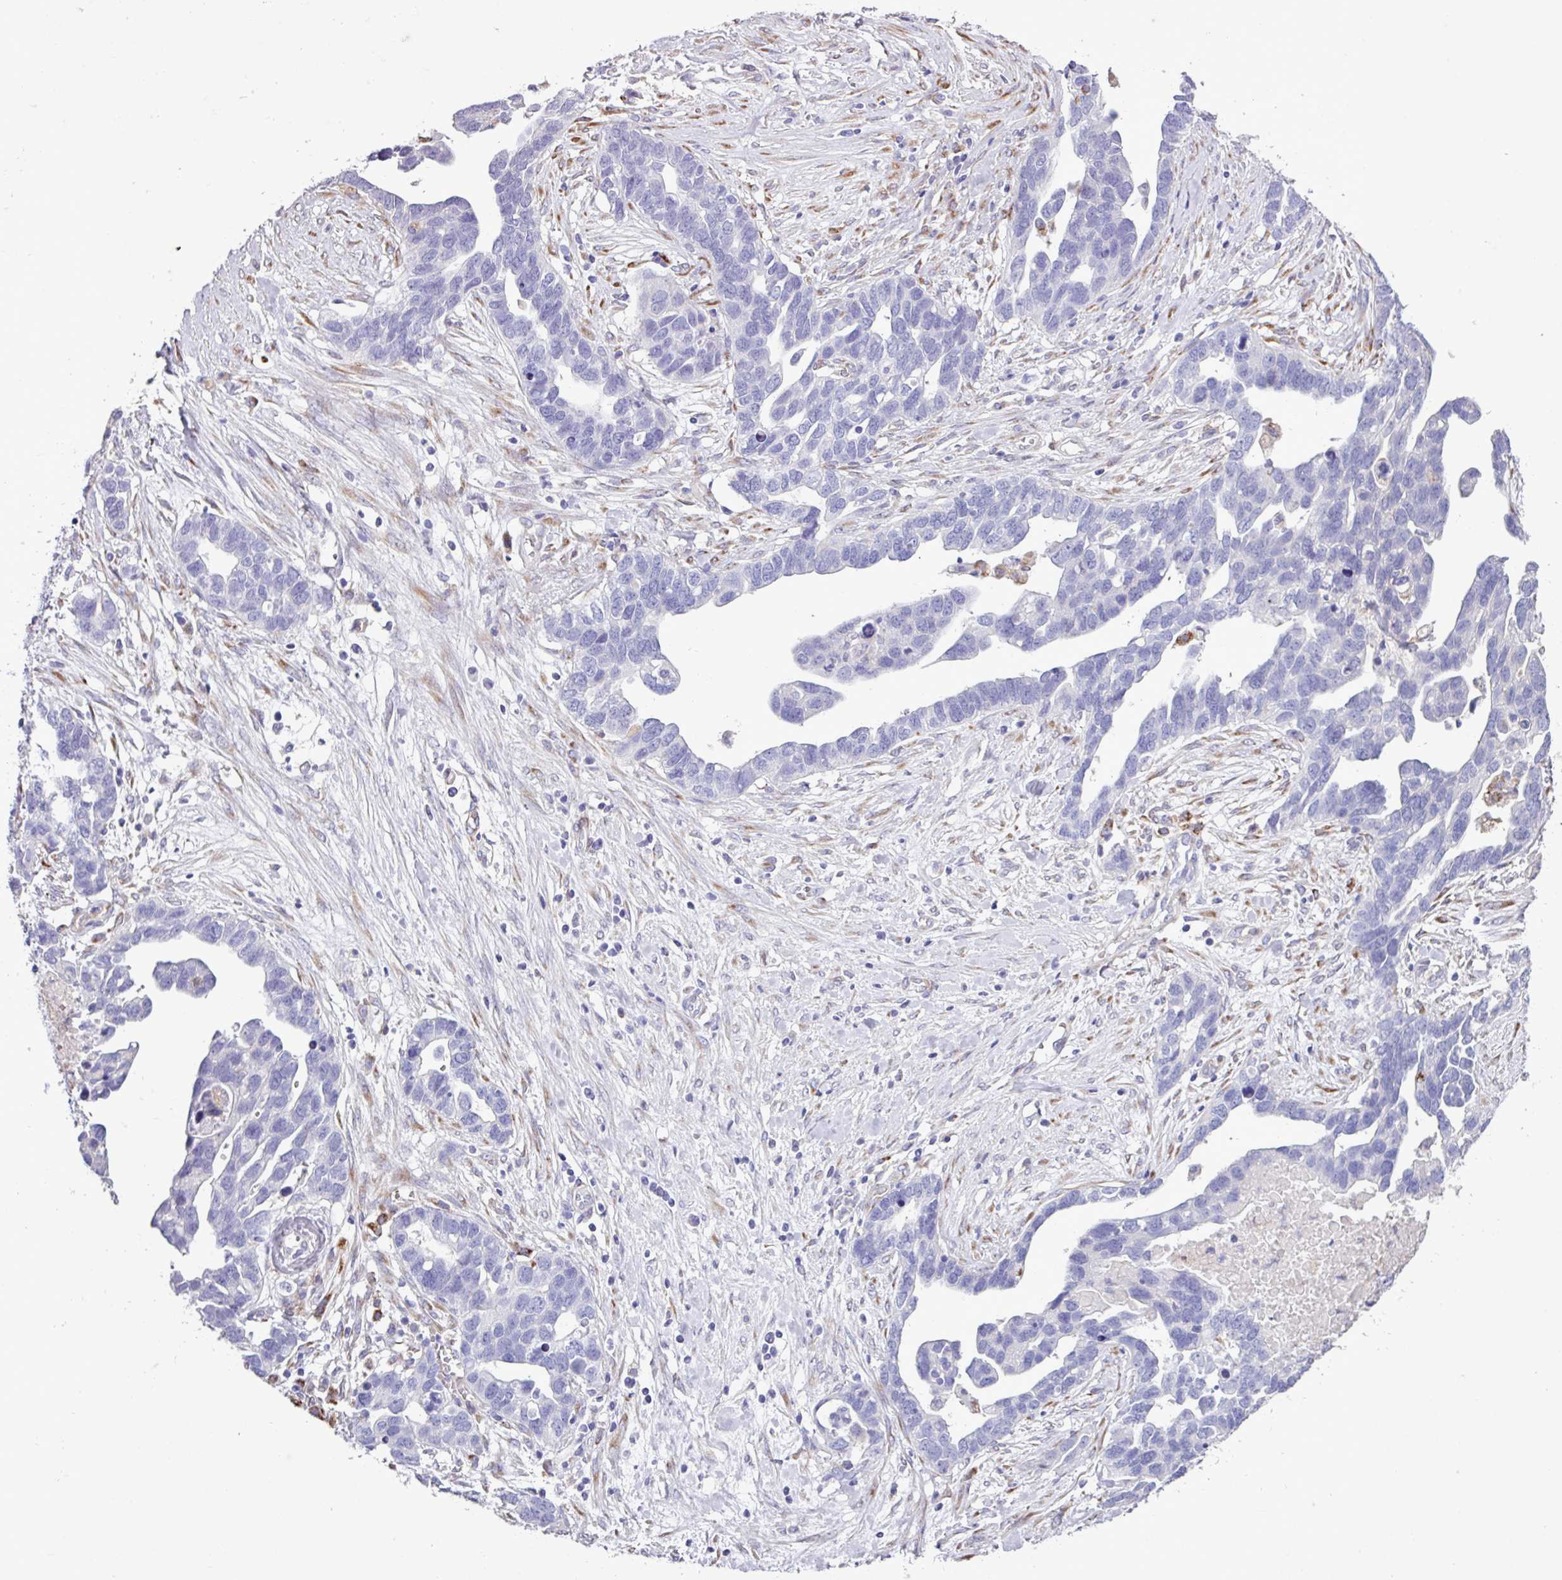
{"staining": {"intensity": "negative", "quantity": "none", "location": "none"}, "tissue": "ovarian cancer", "cell_type": "Tumor cells", "image_type": "cancer", "snomed": [{"axis": "morphology", "description": "Cystadenocarcinoma, serous, NOS"}, {"axis": "topography", "description": "Ovary"}], "caption": "High magnification brightfield microscopy of serous cystadenocarcinoma (ovarian) stained with DAB (3,3'-diaminobenzidine) (brown) and counterstained with hematoxylin (blue): tumor cells show no significant expression.", "gene": "PPP1R35", "patient": {"sex": "female", "age": 54}}